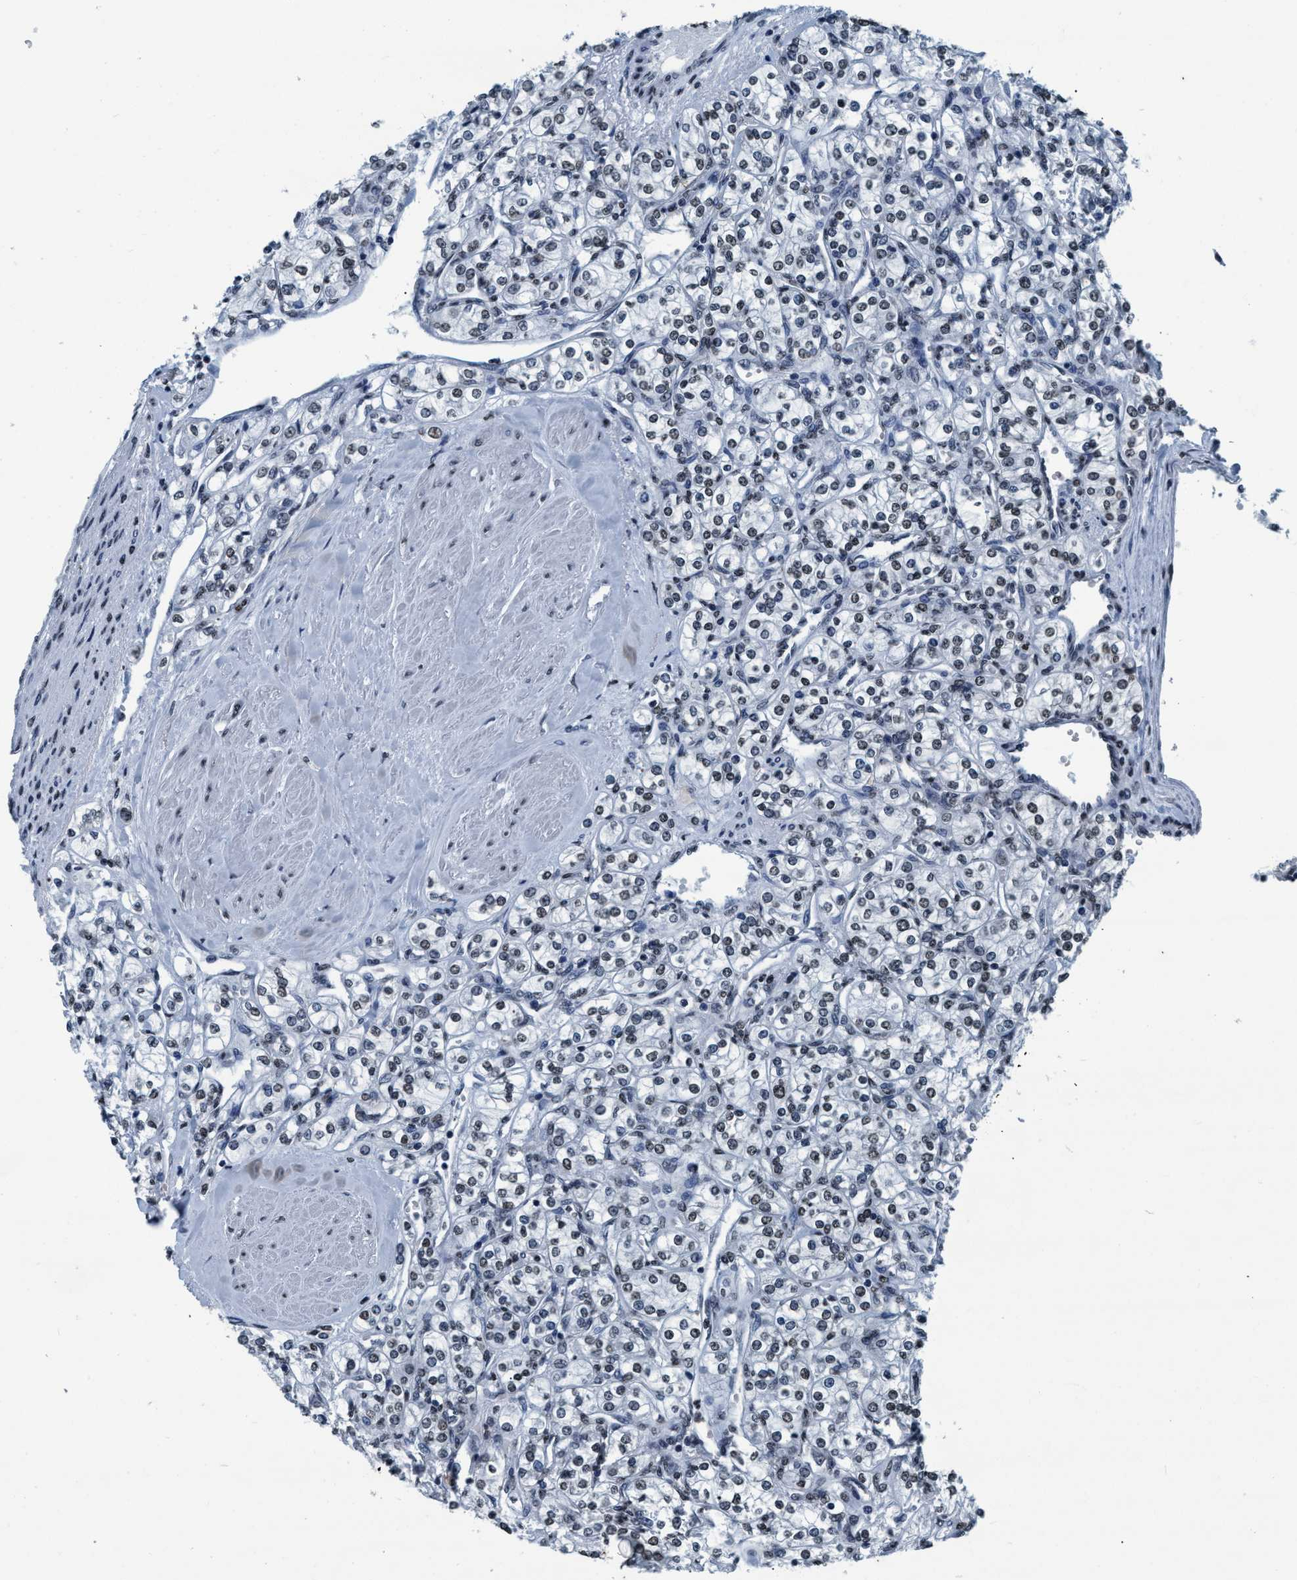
{"staining": {"intensity": "weak", "quantity": ">75%", "location": "nuclear"}, "tissue": "renal cancer", "cell_type": "Tumor cells", "image_type": "cancer", "snomed": [{"axis": "morphology", "description": "Adenocarcinoma, NOS"}, {"axis": "topography", "description": "Kidney"}], "caption": "Renal adenocarcinoma tissue shows weak nuclear staining in about >75% of tumor cells, visualized by immunohistochemistry.", "gene": "CCNE2", "patient": {"sex": "male", "age": 77}}